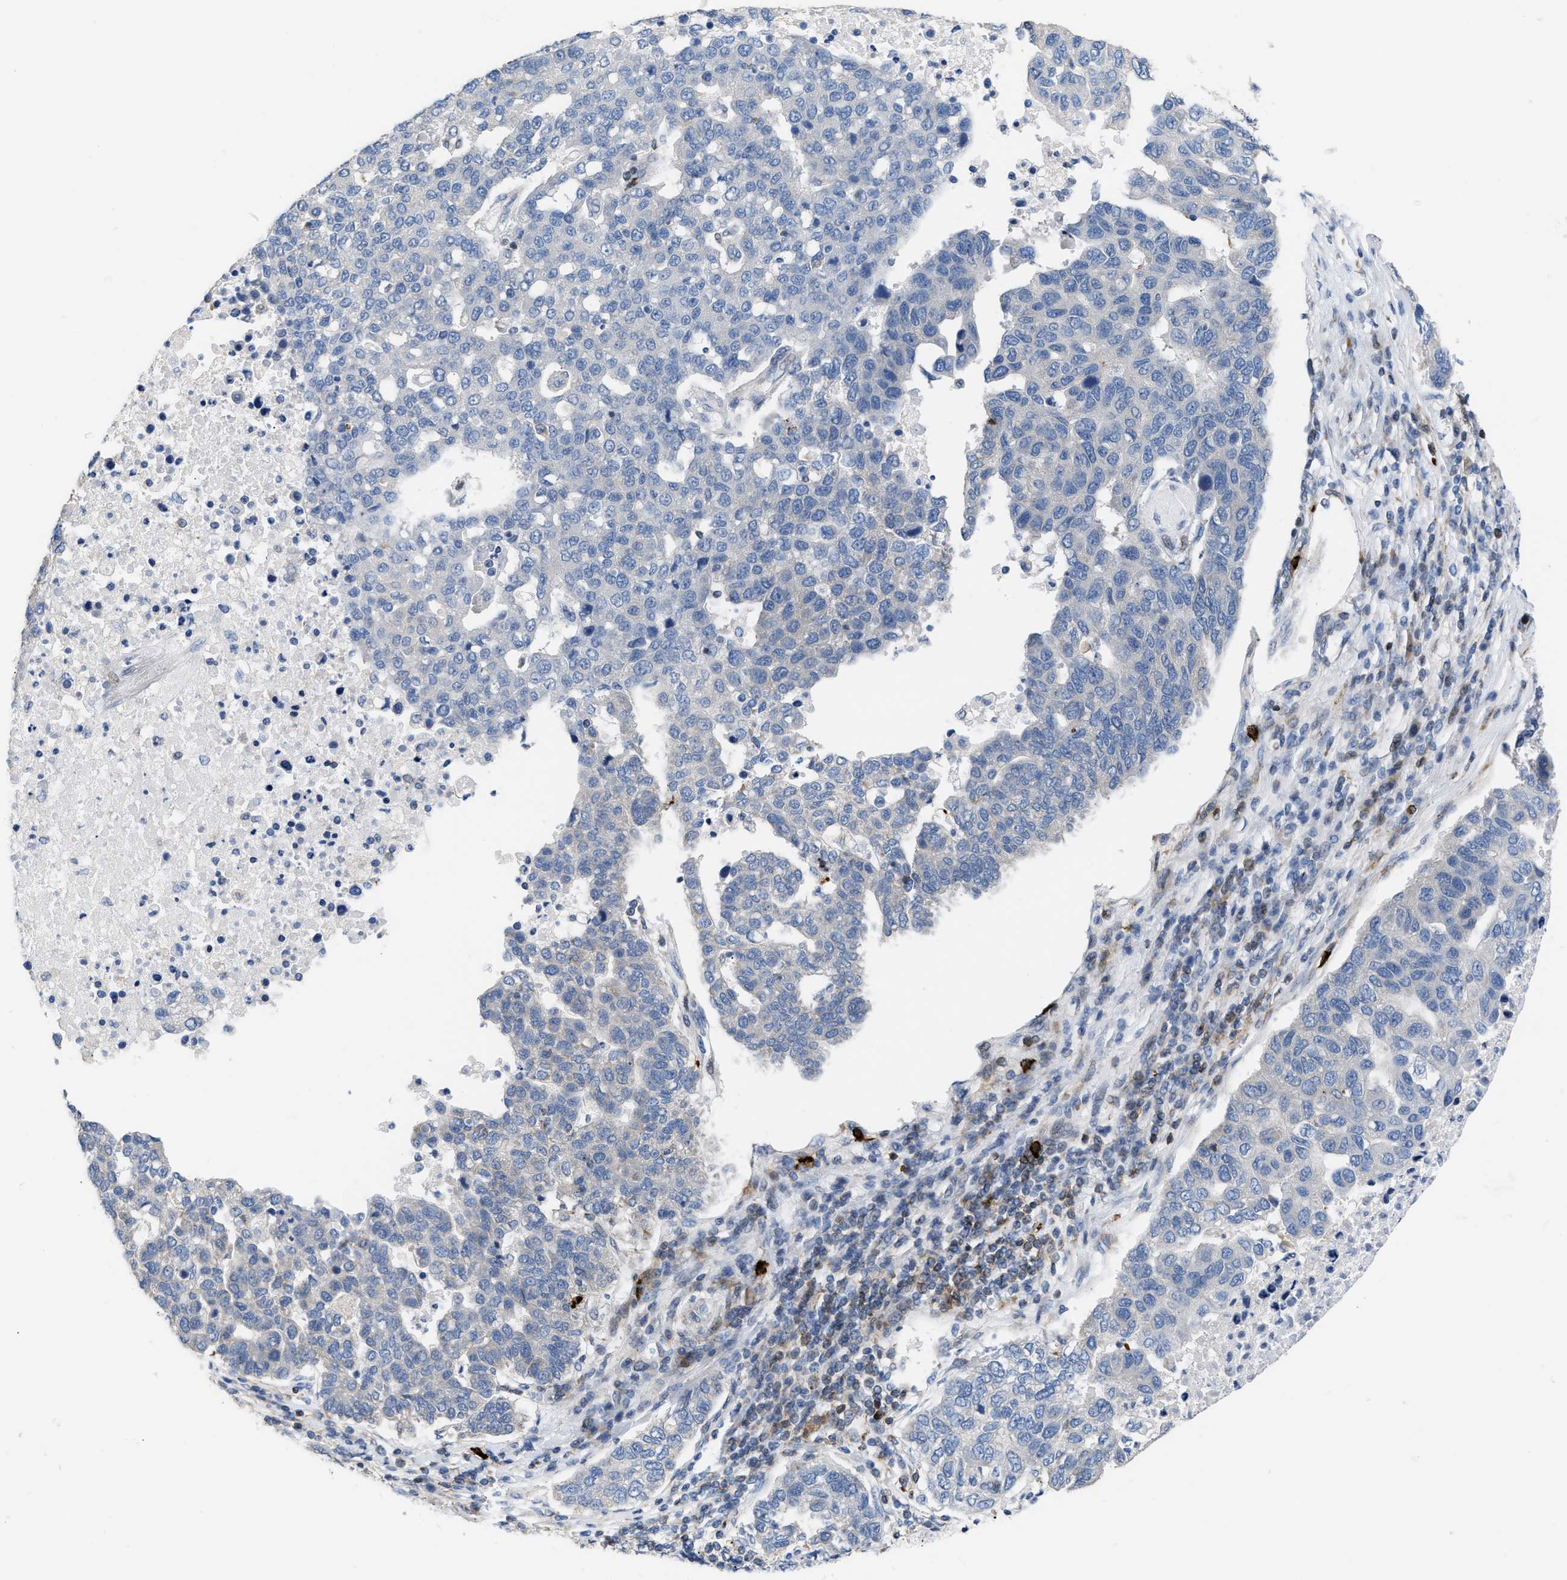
{"staining": {"intensity": "negative", "quantity": "none", "location": "none"}, "tissue": "pancreatic cancer", "cell_type": "Tumor cells", "image_type": "cancer", "snomed": [{"axis": "morphology", "description": "Adenocarcinoma, NOS"}, {"axis": "topography", "description": "Pancreas"}], "caption": "This is a micrograph of immunohistochemistry staining of adenocarcinoma (pancreatic), which shows no expression in tumor cells.", "gene": "ATP9A", "patient": {"sex": "female", "age": 61}}